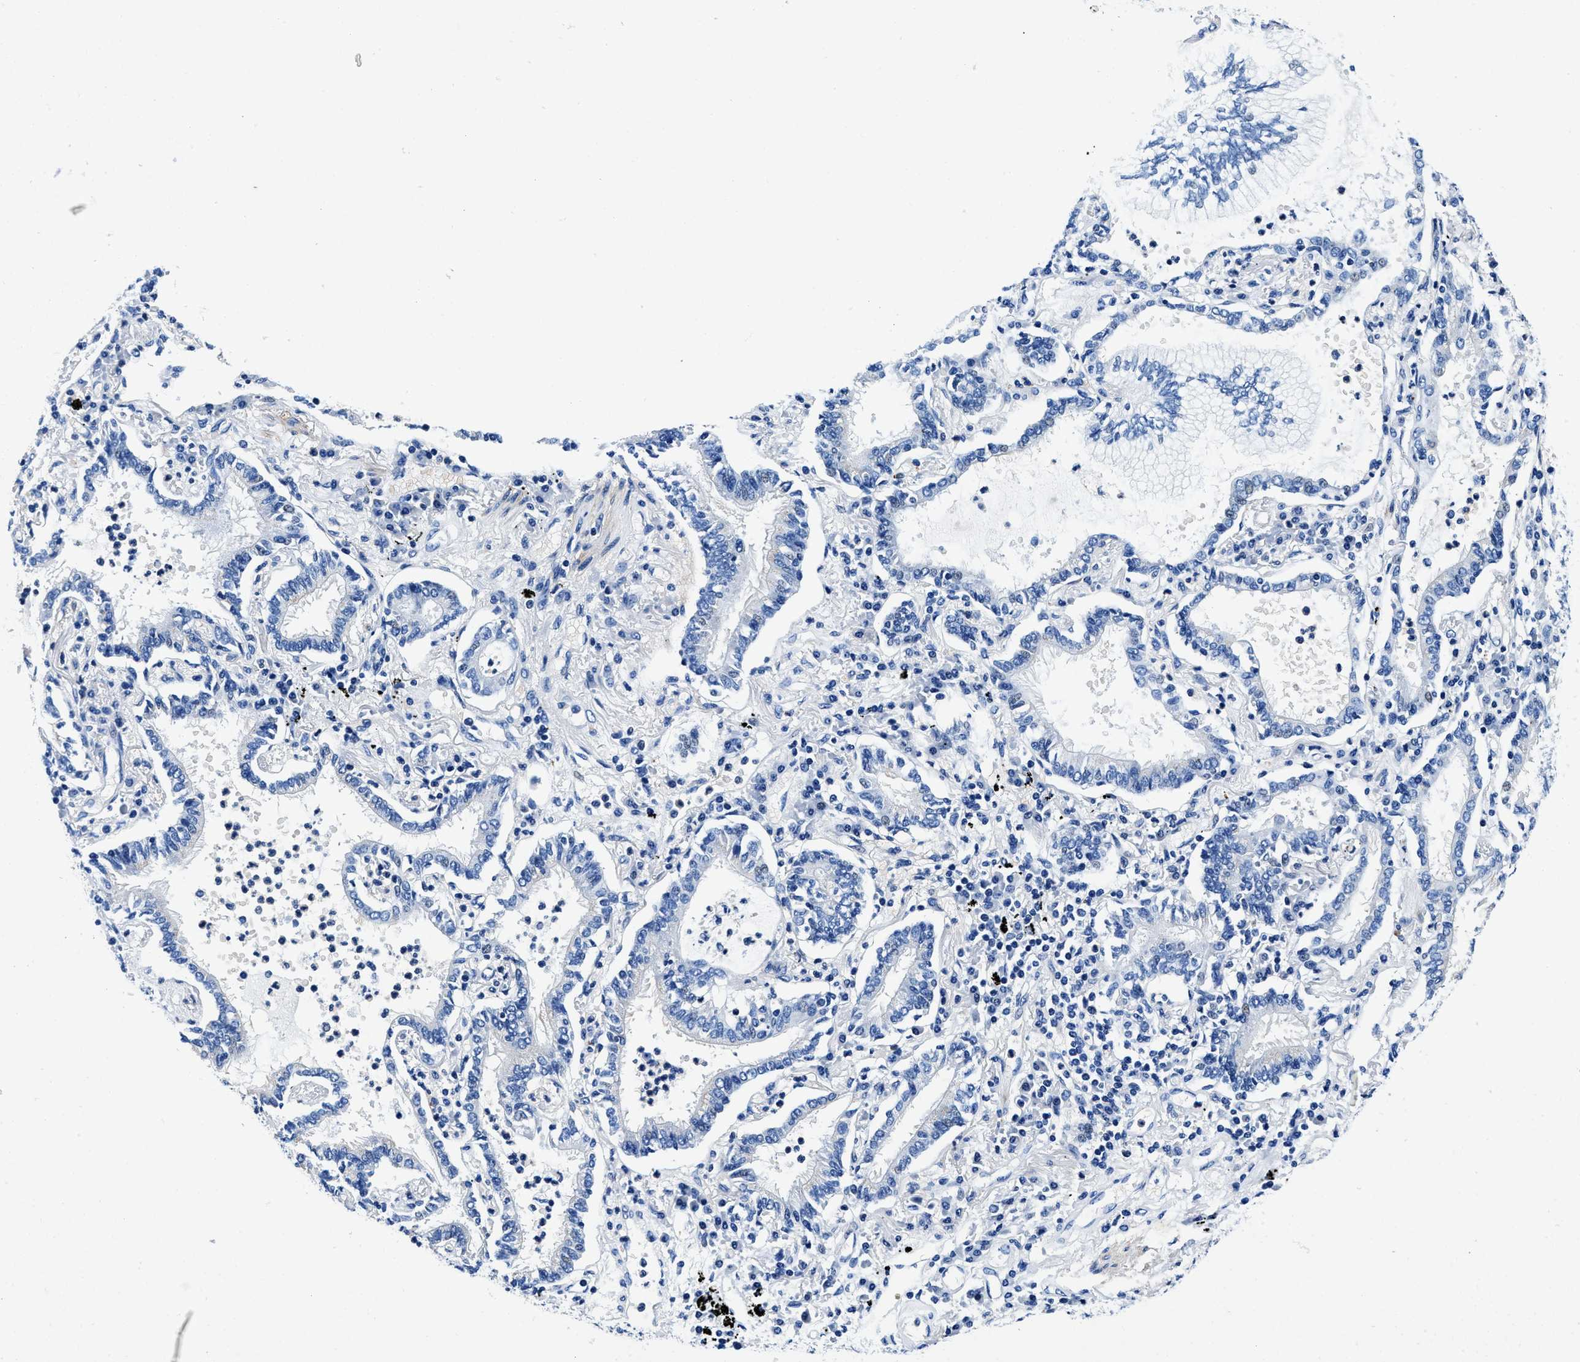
{"staining": {"intensity": "negative", "quantity": "none", "location": "none"}, "tissue": "lung cancer", "cell_type": "Tumor cells", "image_type": "cancer", "snomed": [{"axis": "morphology", "description": "Normal tissue, NOS"}, {"axis": "morphology", "description": "Adenocarcinoma, NOS"}, {"axis": "topography", "description": "Bronchus"}, {"axis": "topography", "description": "Lung"}], "caption": "Lung cancer was stained to show a protein in brown. There is no significant expression in tumor cells. (DAB immunohistochemistry, high magnification).", "gene": "NEU1", "patient": {"sex": "female", "age": 70}}